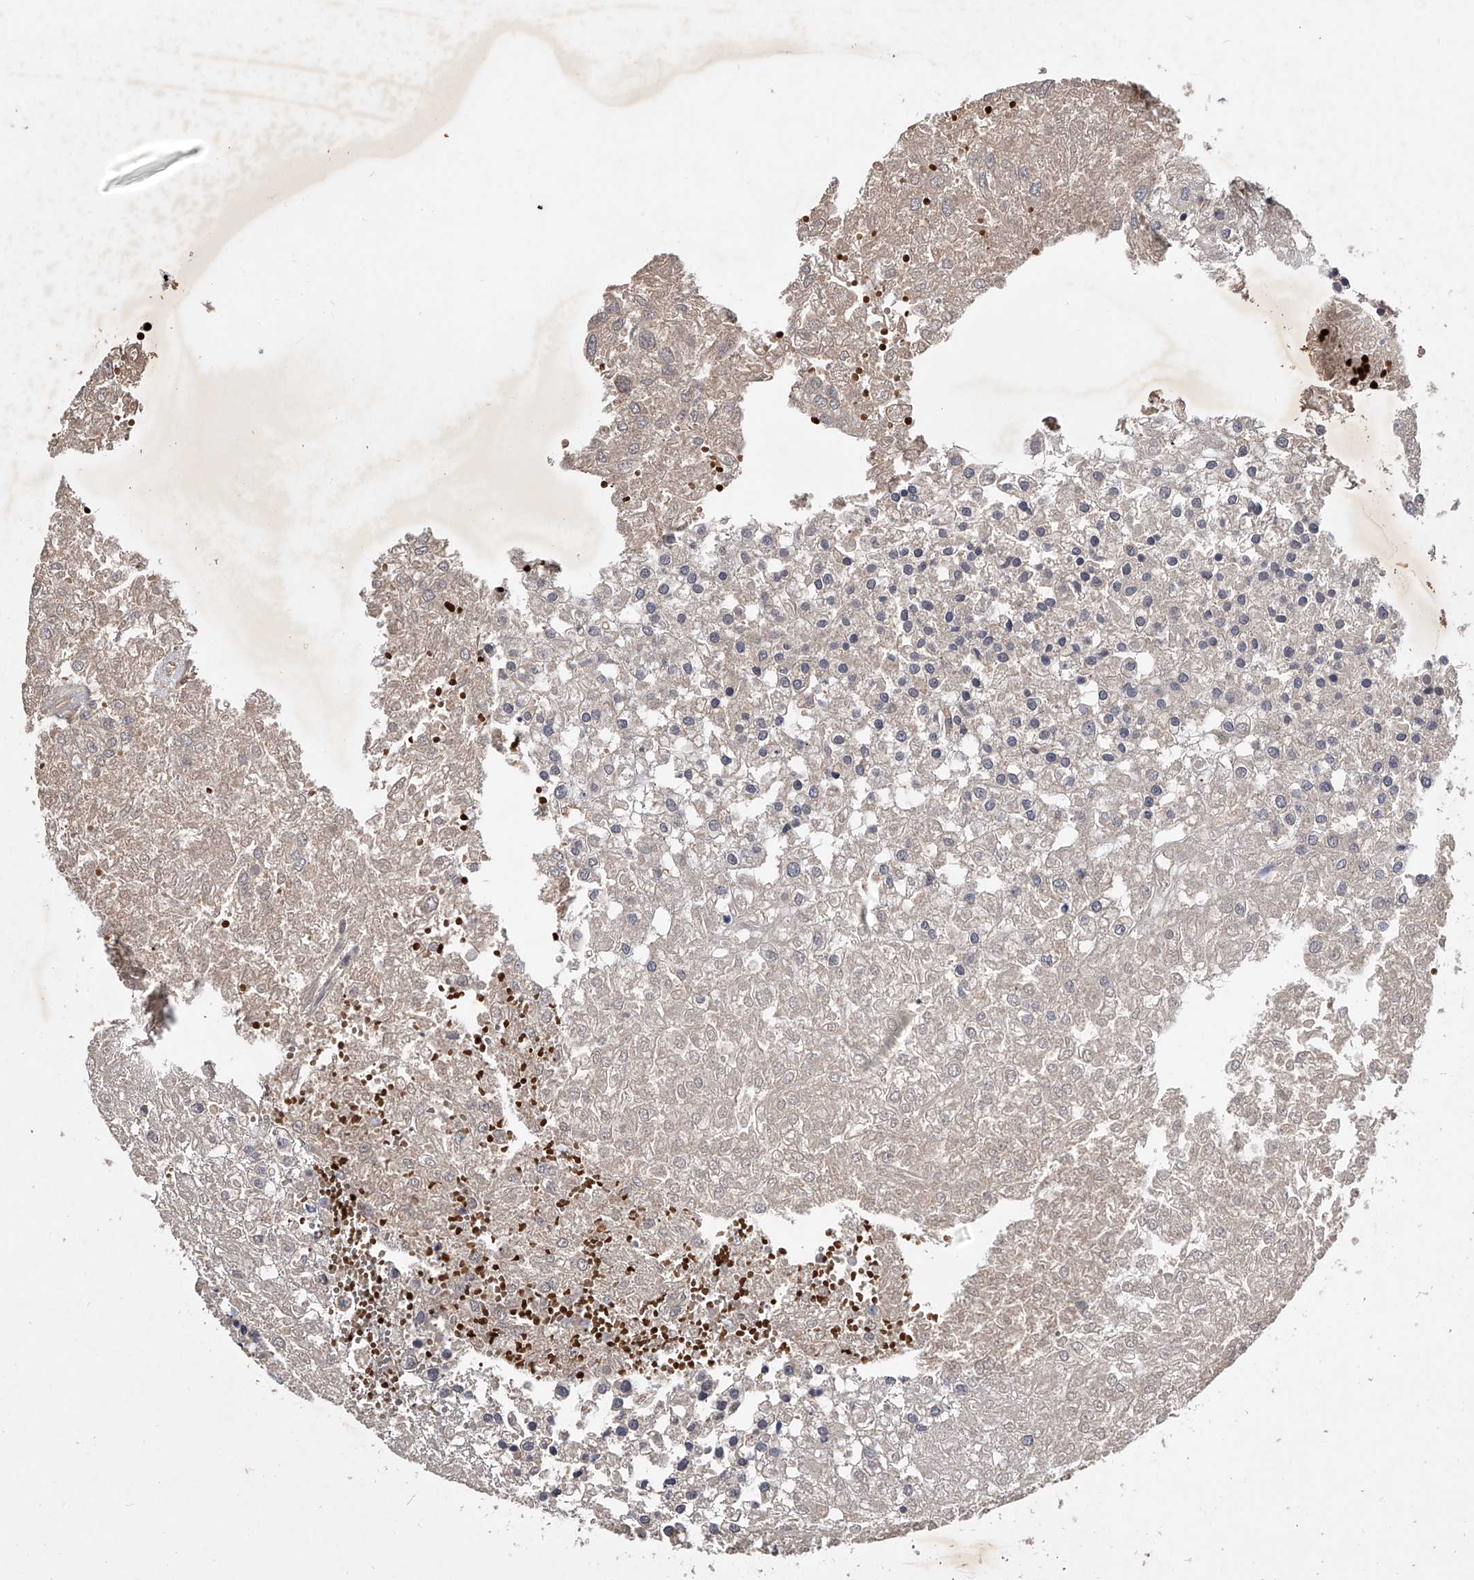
{"staining": {"intensity": "weak", "quantity": "<25%", "location": "cytoplasmic/membranous"}, "tissue": "renal cancer", "cell_type": "Tumor cells", "image_type": "cancer", "snomed": [{"axis": "morphology", "description": "Adenocarcinoma, NOS"}, {"axis": "topography", "description": "Kidney"}], "caption": "Immunohistochemical staining of human renal cancer (adenocarcinoma) displays no significant expression in tumor cells. The staining is performed using DAB brown chromogen with nuclei counter-stained in using hematoxylin.", "gene": "ZNF30", "patient": {"sex": "female", "age": 54}}